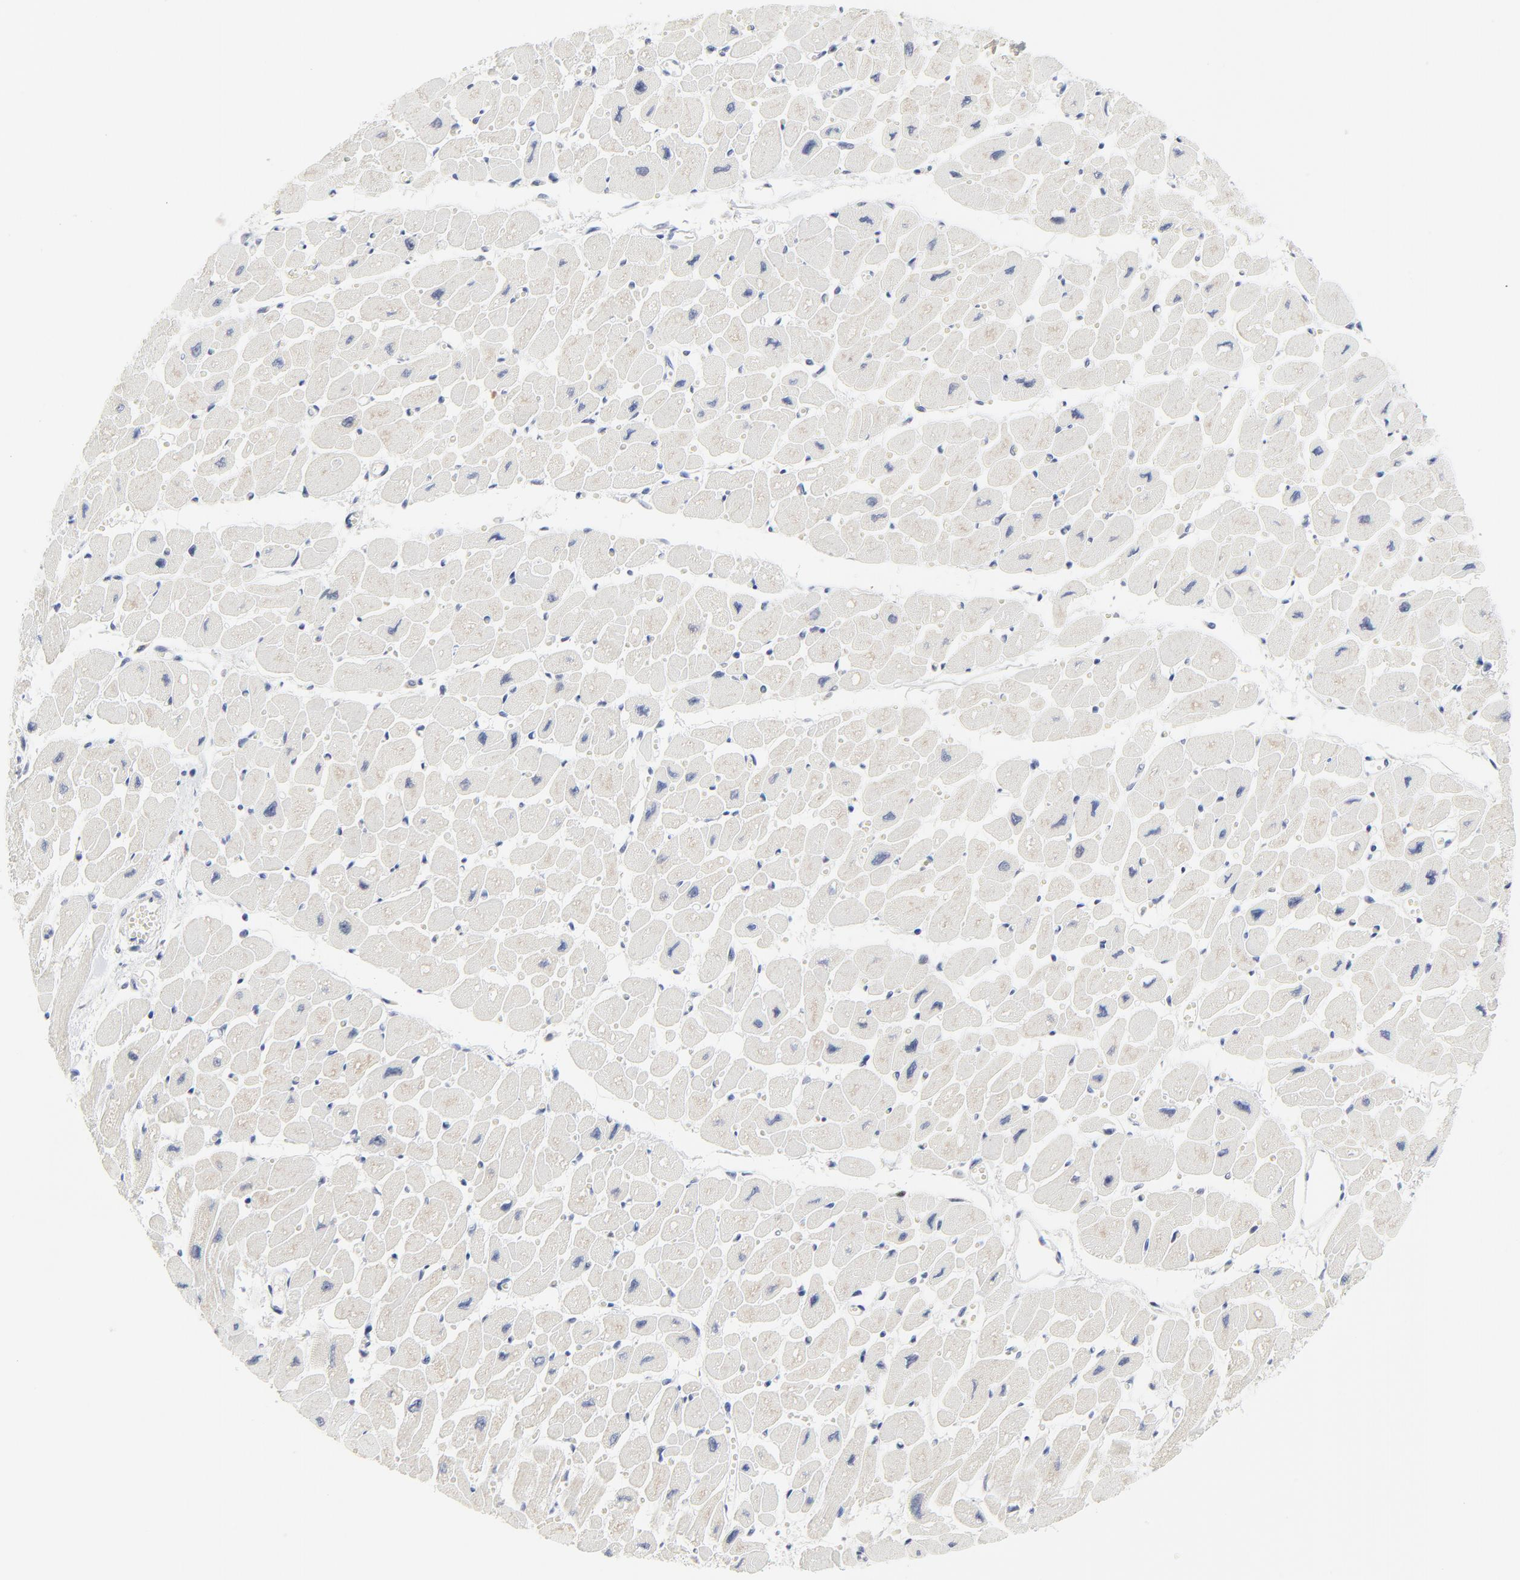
{"staining": {"intensity": "negative", "quantity": "none", "location": "none"}, "tissue": "heart muscle", "cell_type": "Cardiomyocytes", "image_type": "normal", "snomed": [{"axis": "morphology", "description": "Normal tissue, NOS"}, {"axis": "topography", "description": "Heart"}], "caption": "An IHC photomicrograph of normal heart muscle is shown. There is no staining in cardiomyocytes of heart muscle. Brightfield microscopy of immunohistochemistry (IHC) stained with DAB (3,3'-diaminobenzidine) (brown) and hematoxylin (blue), captured at high magnification.", "gene": "ZNF589", "patient": {"sex": "female", "age": 54}}